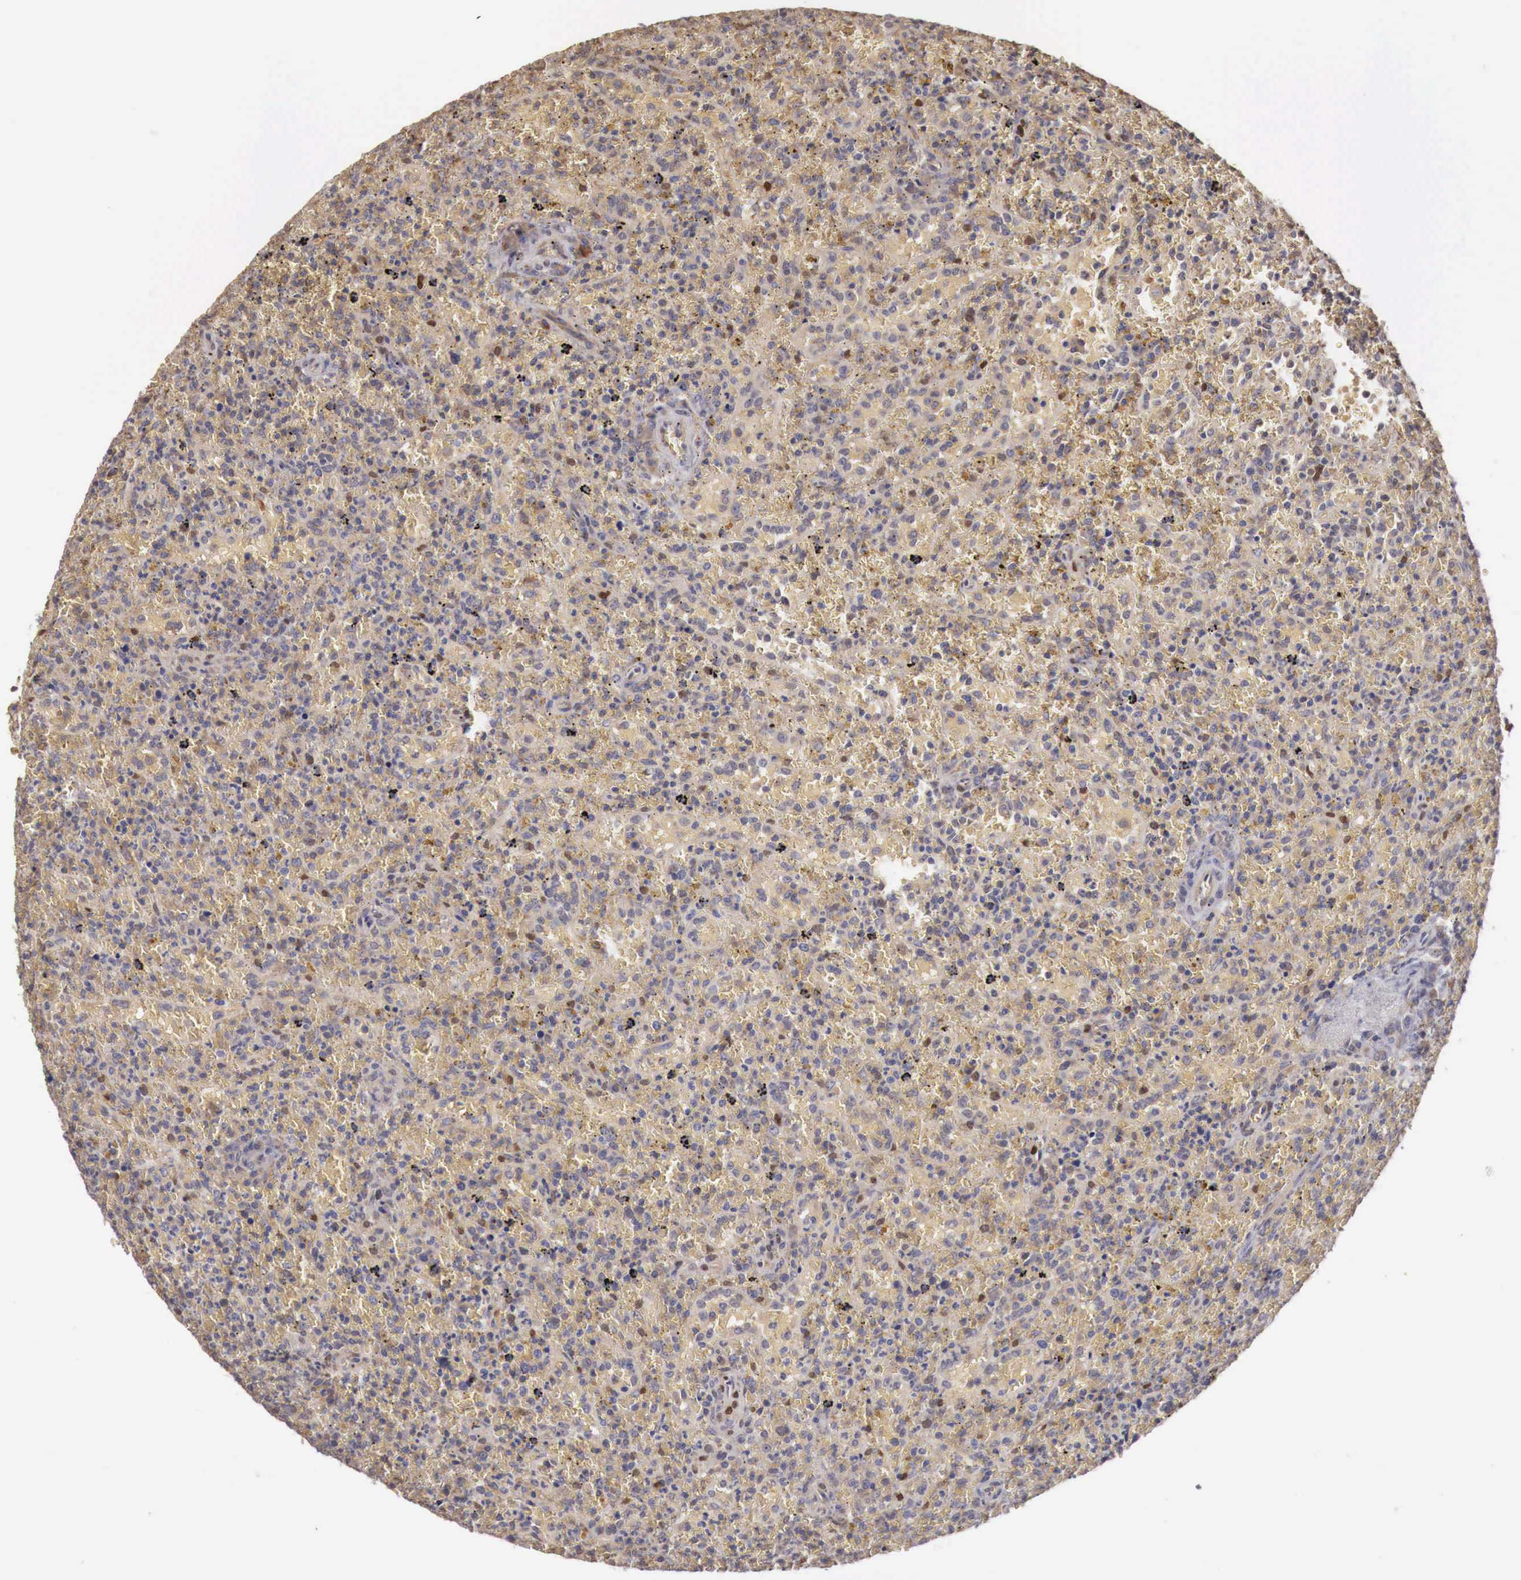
{"staining": {"intensity": "negative", "quantity": "none", "location": "none"}, "tissue": "lymphoma", "cell_type": "Tumor cells", "image_type": "cancer", "snomed": [{"axis": "morphology", "description": "Malignant lymphoma, non-Hodgkin's type, High grade"}, {"axis": "topography", "description": "Spleen"}, {"axis": "topography", "description": "Lymph node"}], "caption": "This is a histopathology image of immunohistochemistry staining of high-grade malignant lymphoma, non-Hodgkin's type, which shows no staining in tumor cells. (Brightfield microscopy of DAB (3,3'-diaminobenzidine) immunohistochemistry at high magnification).", "gene": "KHDRBS2", "patient": {"sex": "female", "age": 70}}